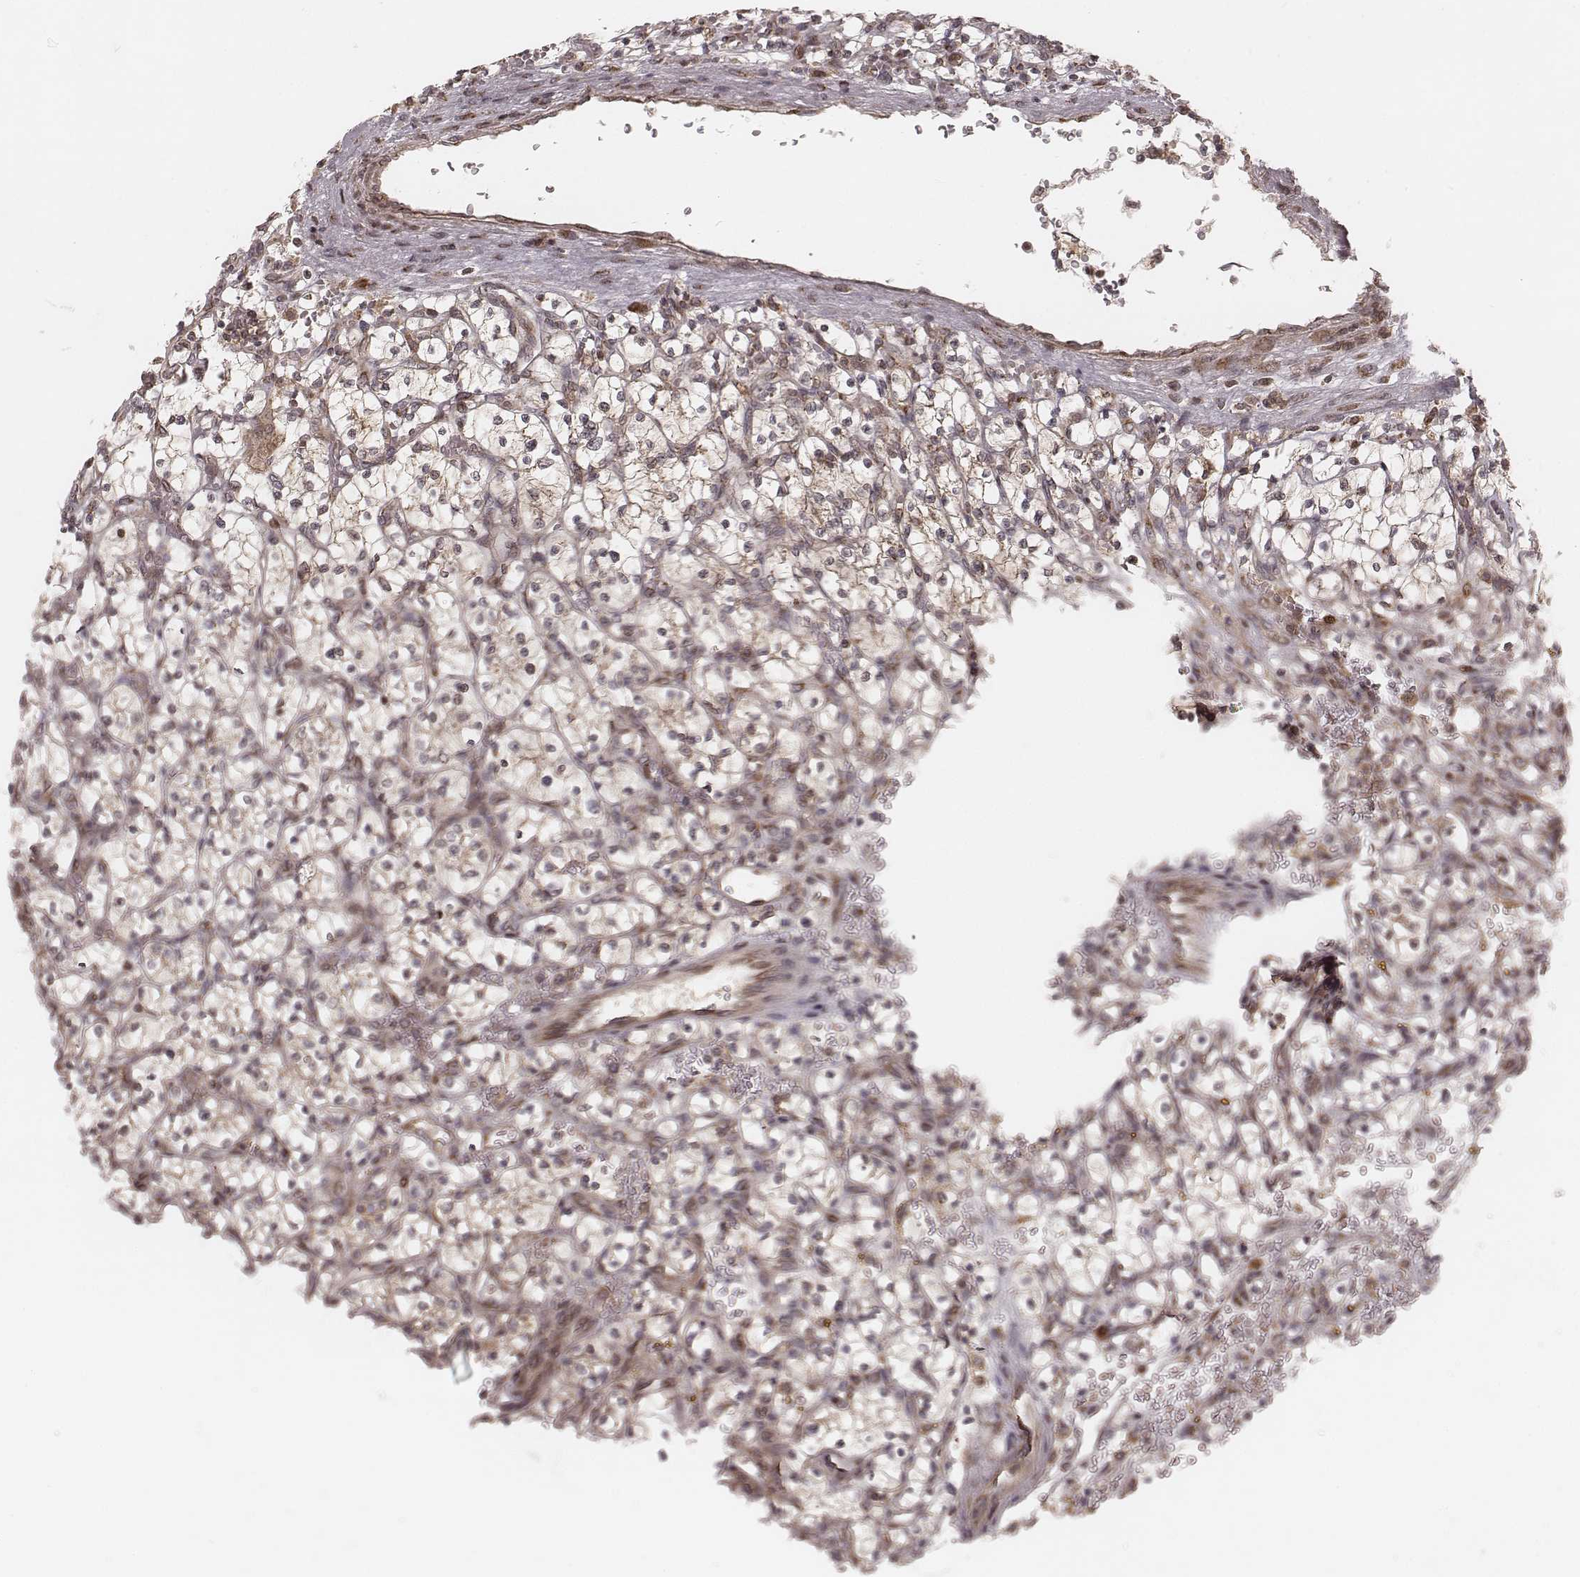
{"staining": {"intensity": "moderate", "quantity": ">75%", "location": "cytoplasmic/membranous"}, "tissue": "renal cancer", "cell_type": "Tumor cells", "image_type": "cancer", "snomed": [{"axis": "morphology", "description": "Adenocarcinoma, NOS"}, {"axis": "topography", "description": "Kidney"}], "caption": "The immunohistochemical stain highlights moderate cytoplasmic/membranous expression in tumor cells of renal cancer (adenocarcinoma) tissue.", "gene": "MYO19", "patient": {"sex": "female", "age": 64}}